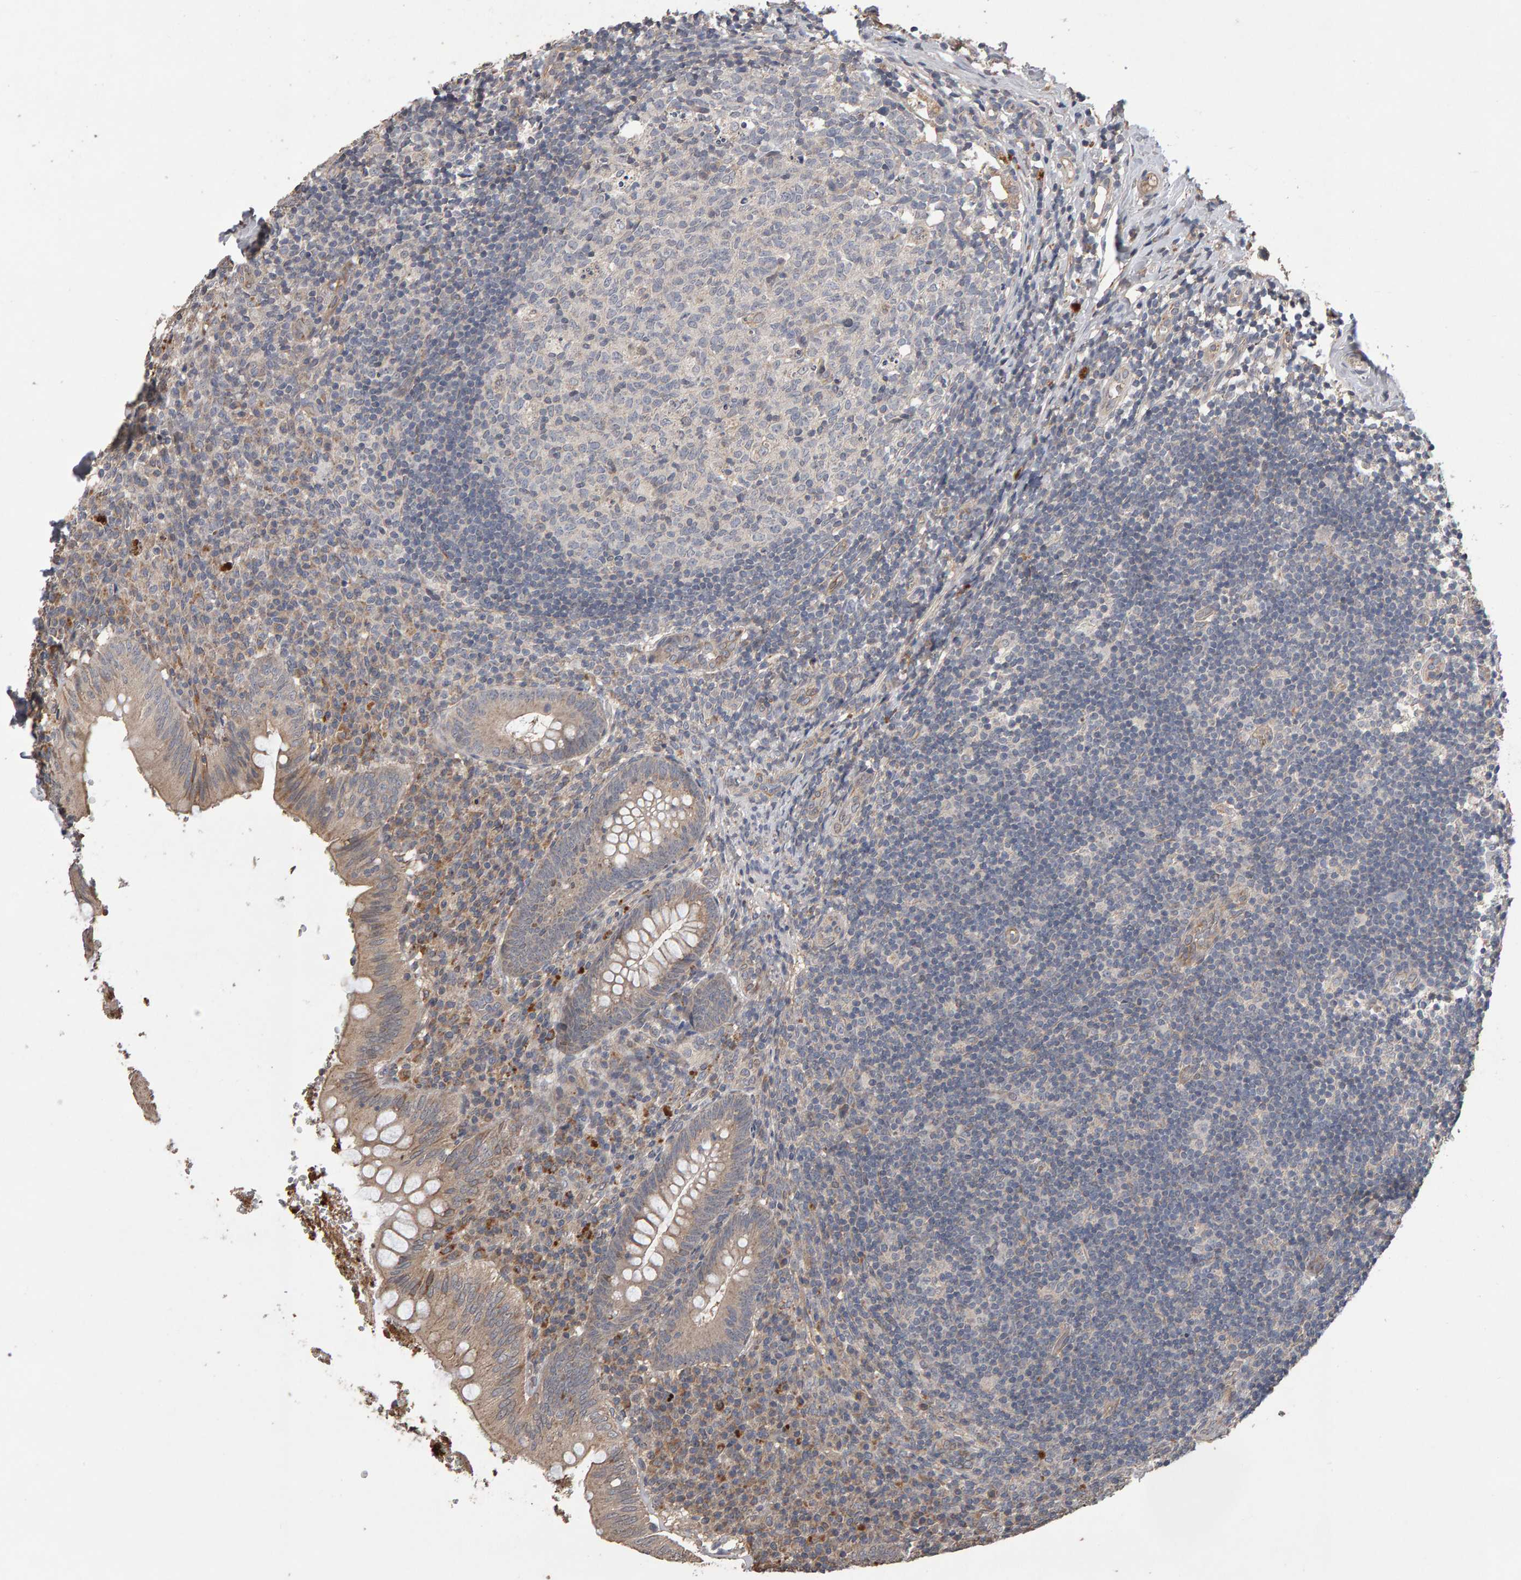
{"staining": {"intensity": "weak", "quantity": "25%-75%", "location": "cytoplasmic/membranous"}, "tissue": "appendix", "cell_type": "Glandular cells", "image_type": "normal", "snomed": [{"axis": "morphology", "description": "Normal tissue, NOS"}, {"axis": "topography", "description": "Appendix"}], "caption": "Immunohistochemistry of normal appendix exhibits low levels of weak cytoplasmic/membranous staining in about 25%-75% of glandular cells.", "gene": "COASY", "patient": {"sex": "male", "age": 8}}